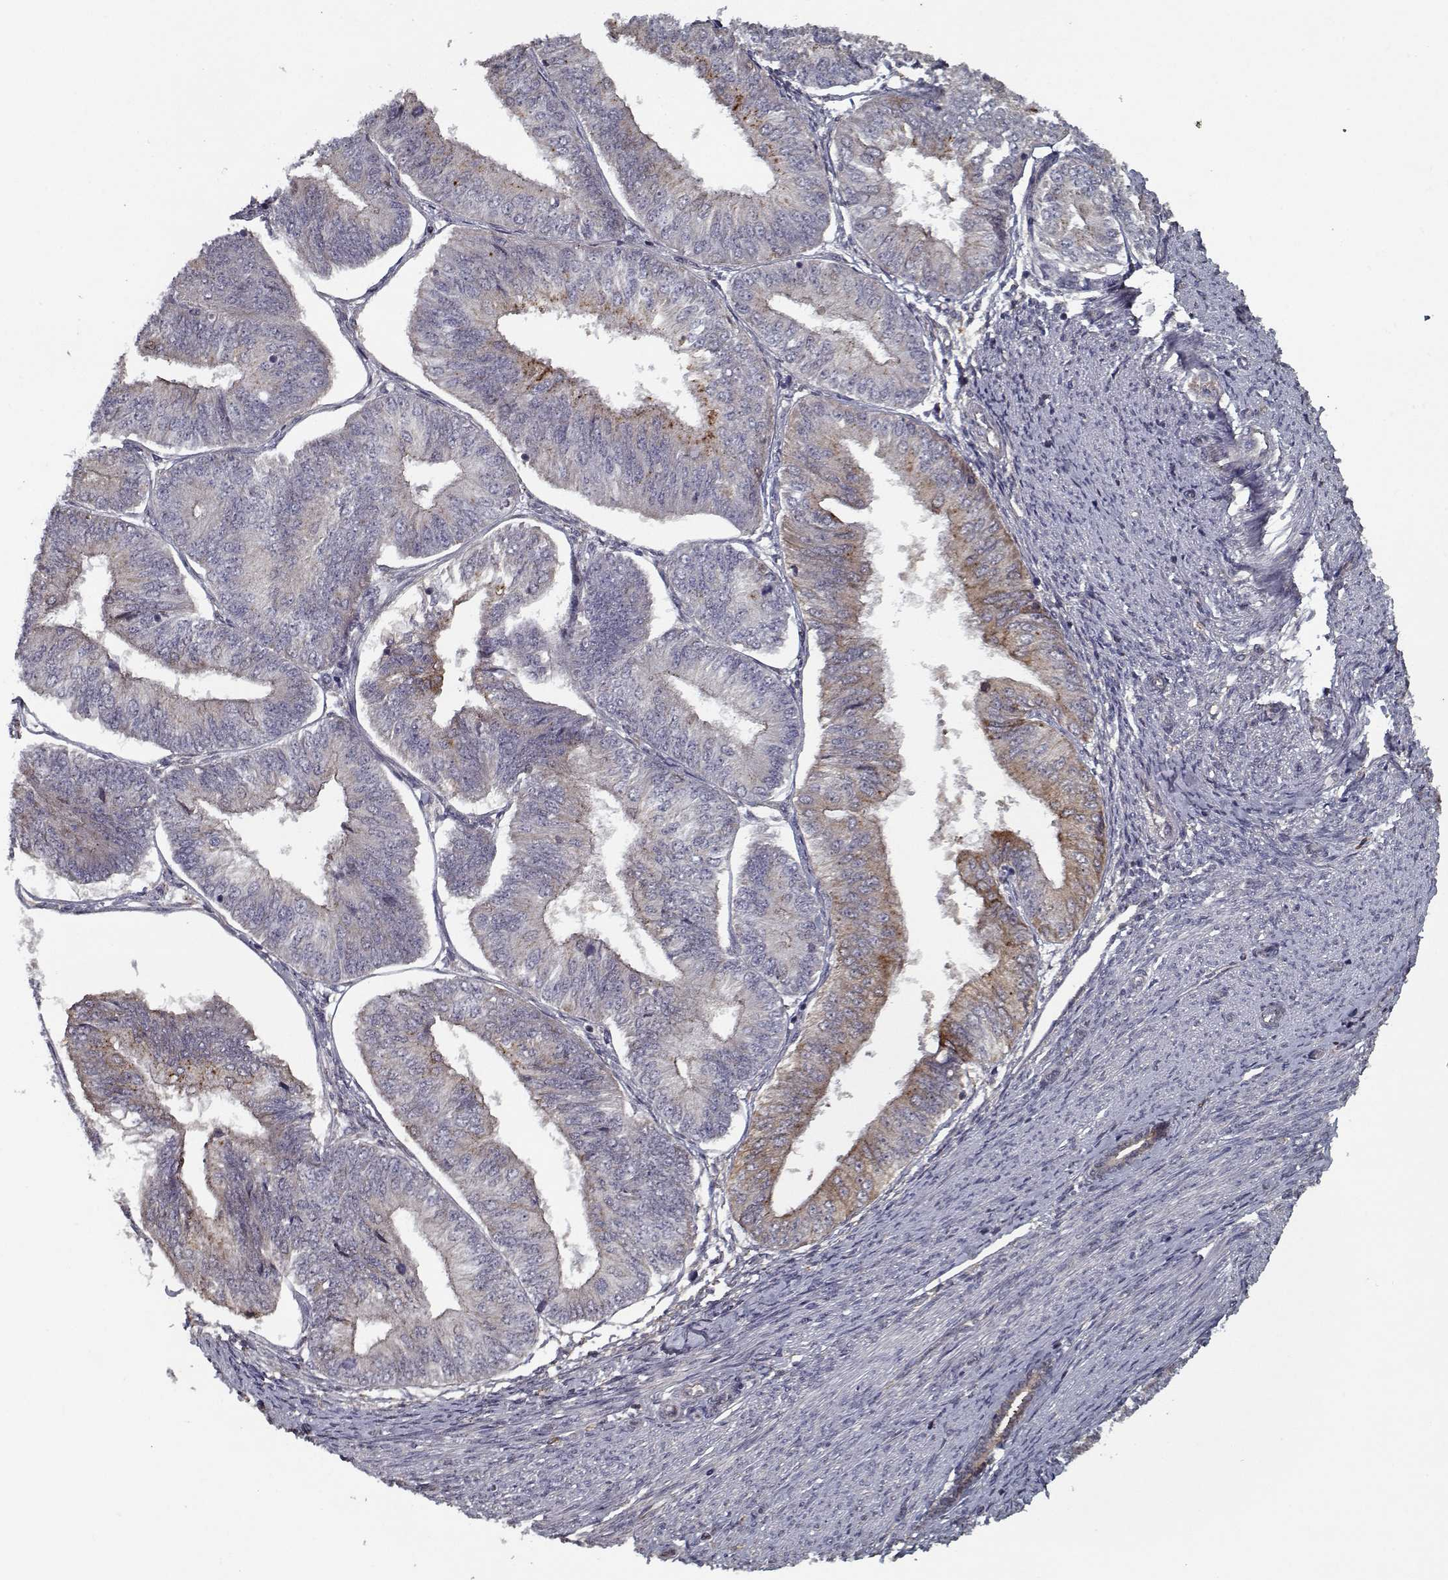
{"staining": {"intensity": "moderate", "quantity": "<25%", "location": "cytoplasmic/membranous"}, "tissue": "endometrial cancer", "cell_type": "Tumor cells", "image_type": "cancer", "snomed": [{"axis": "morphology", "description": "Adenocarcinoma, NOS"}, {"axis": "topography", "description": "Endometrium"}], "caption": "Endometrial cancer (adenocarcinoma) stained for a protein displays moderate cytoplasmic/membranous positivity in tumor cells.", "gene": "NLK", "patient": {"sex": "female", "age": 58}}